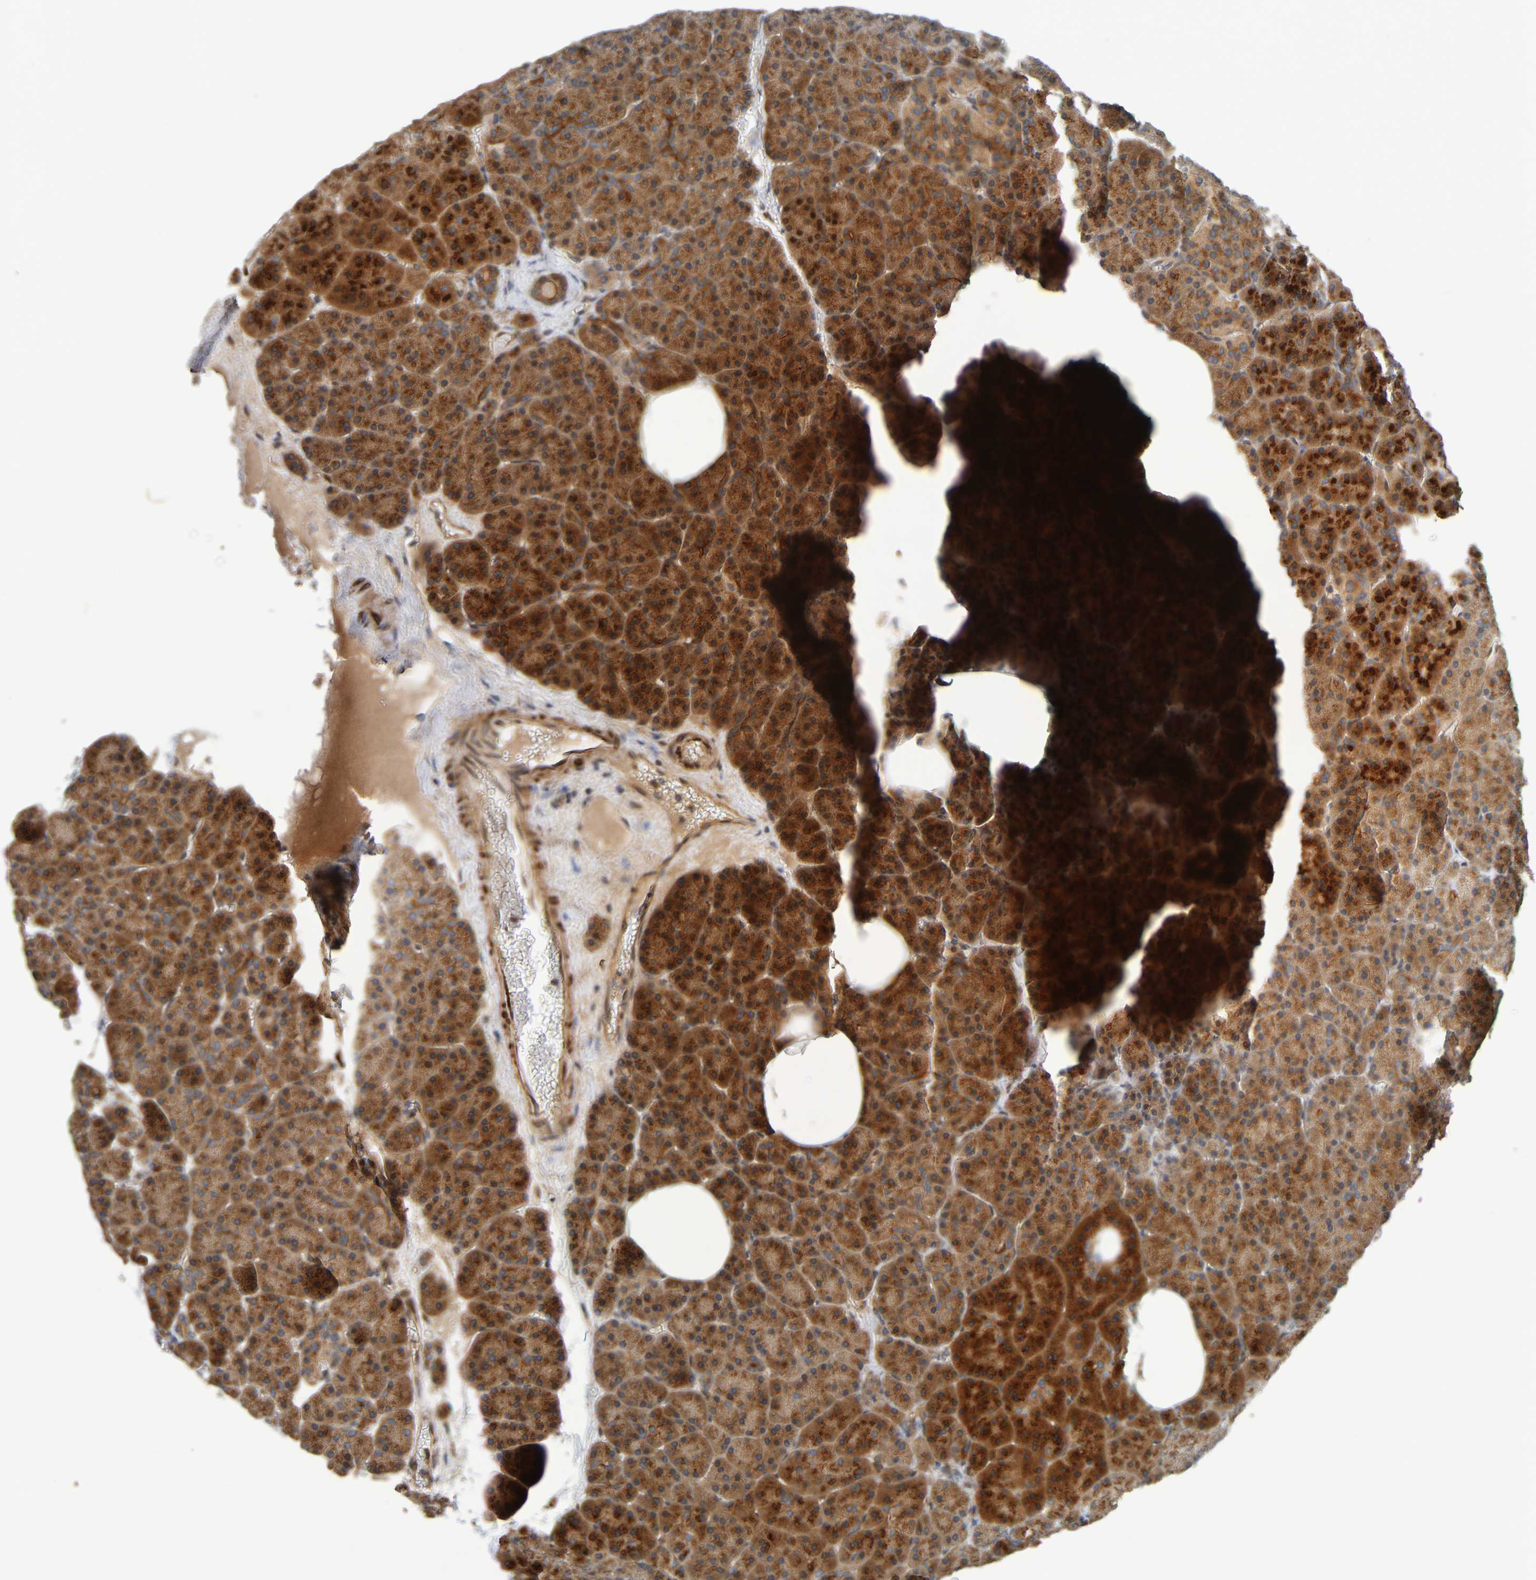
{"staining": {"intensity": "strong", "quantity": "25%-75%", "location": "cytoplasmic/membranous"}, "tissue": "pancreas", "cell_type": "Exocrine glandular cells", "image_type": "normal", "snomed": [{"axis": "morphology", "description": "Normal tissue, NOS"}, {"axis": "morphology", "description": "Carcinoid, malignant, NOS"}, {"axis": "topography", "description": "Pancreas"}], "caption": "Brown immunohistochemical staining in unremarkable human pancreas demonstrates strong cytoplasmic/membranous staining in approximately 25%-75% of exocrine glandular cells. (DAB IHC with brightfield microscopy, high magnification).", "gene": "MACC1", "patient": {"sex": "female", "age": 35}}